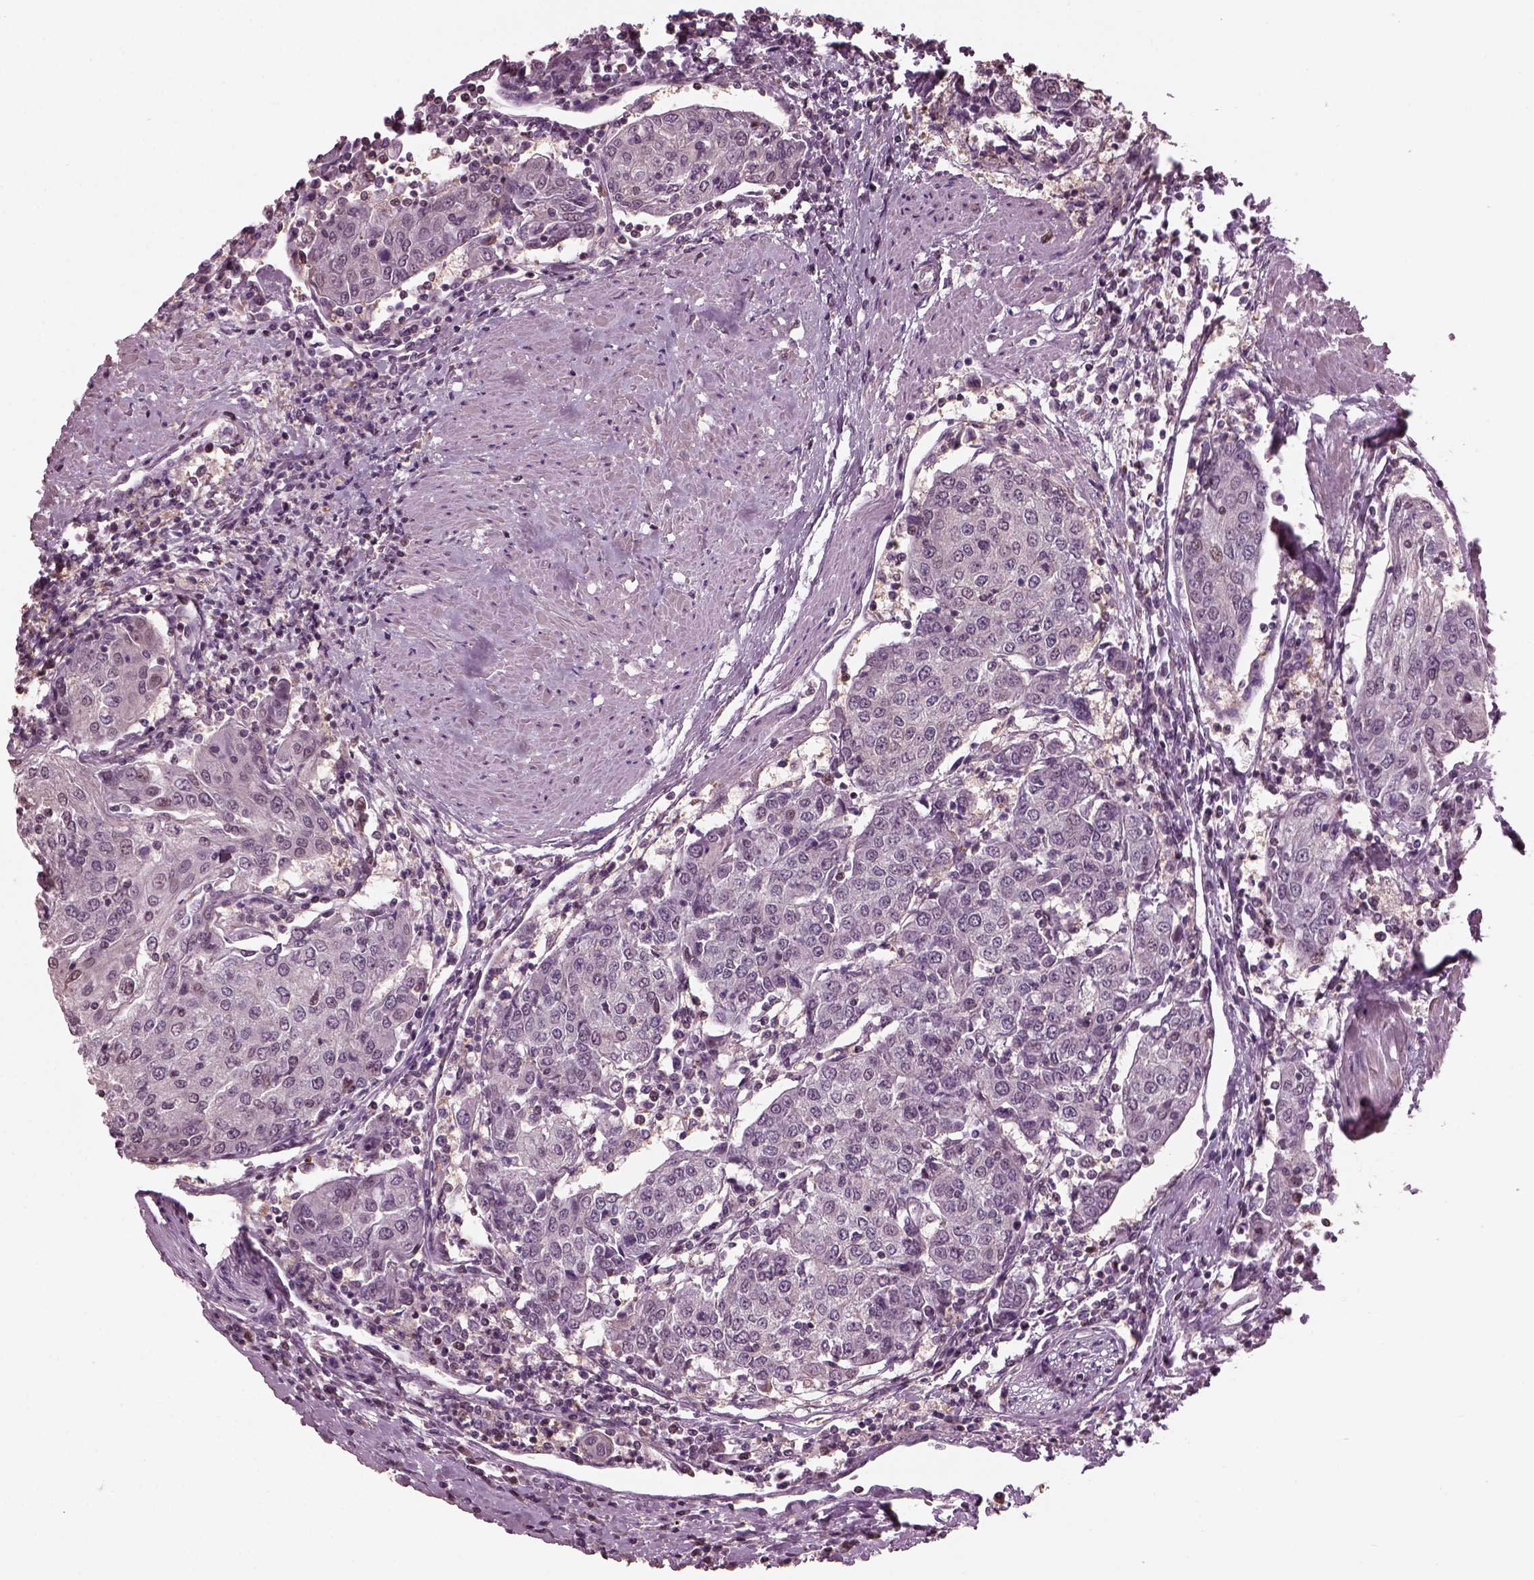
{"staining": {"intensity": "negative", "quantity": "none", "location": "none"}, "tissue": "urothelial cancer", "cell_type": "Tumor cells", "image_type": "cancer", "snomed": [{"axis": "morphology", "description": "Urothelial carcinoma, High grade"}, {"axis": "topography", "description": "Urinary bladder"}], "caption": "A high-resolution micrograph shows immunohistochemistry staining of urothelial cancer, which shows no significant staining in tumor cells. (IHC, brightfield microscopy, high magnification).", "gene": "BFSP1", "patient": {"sex": "female", "age": 85}}